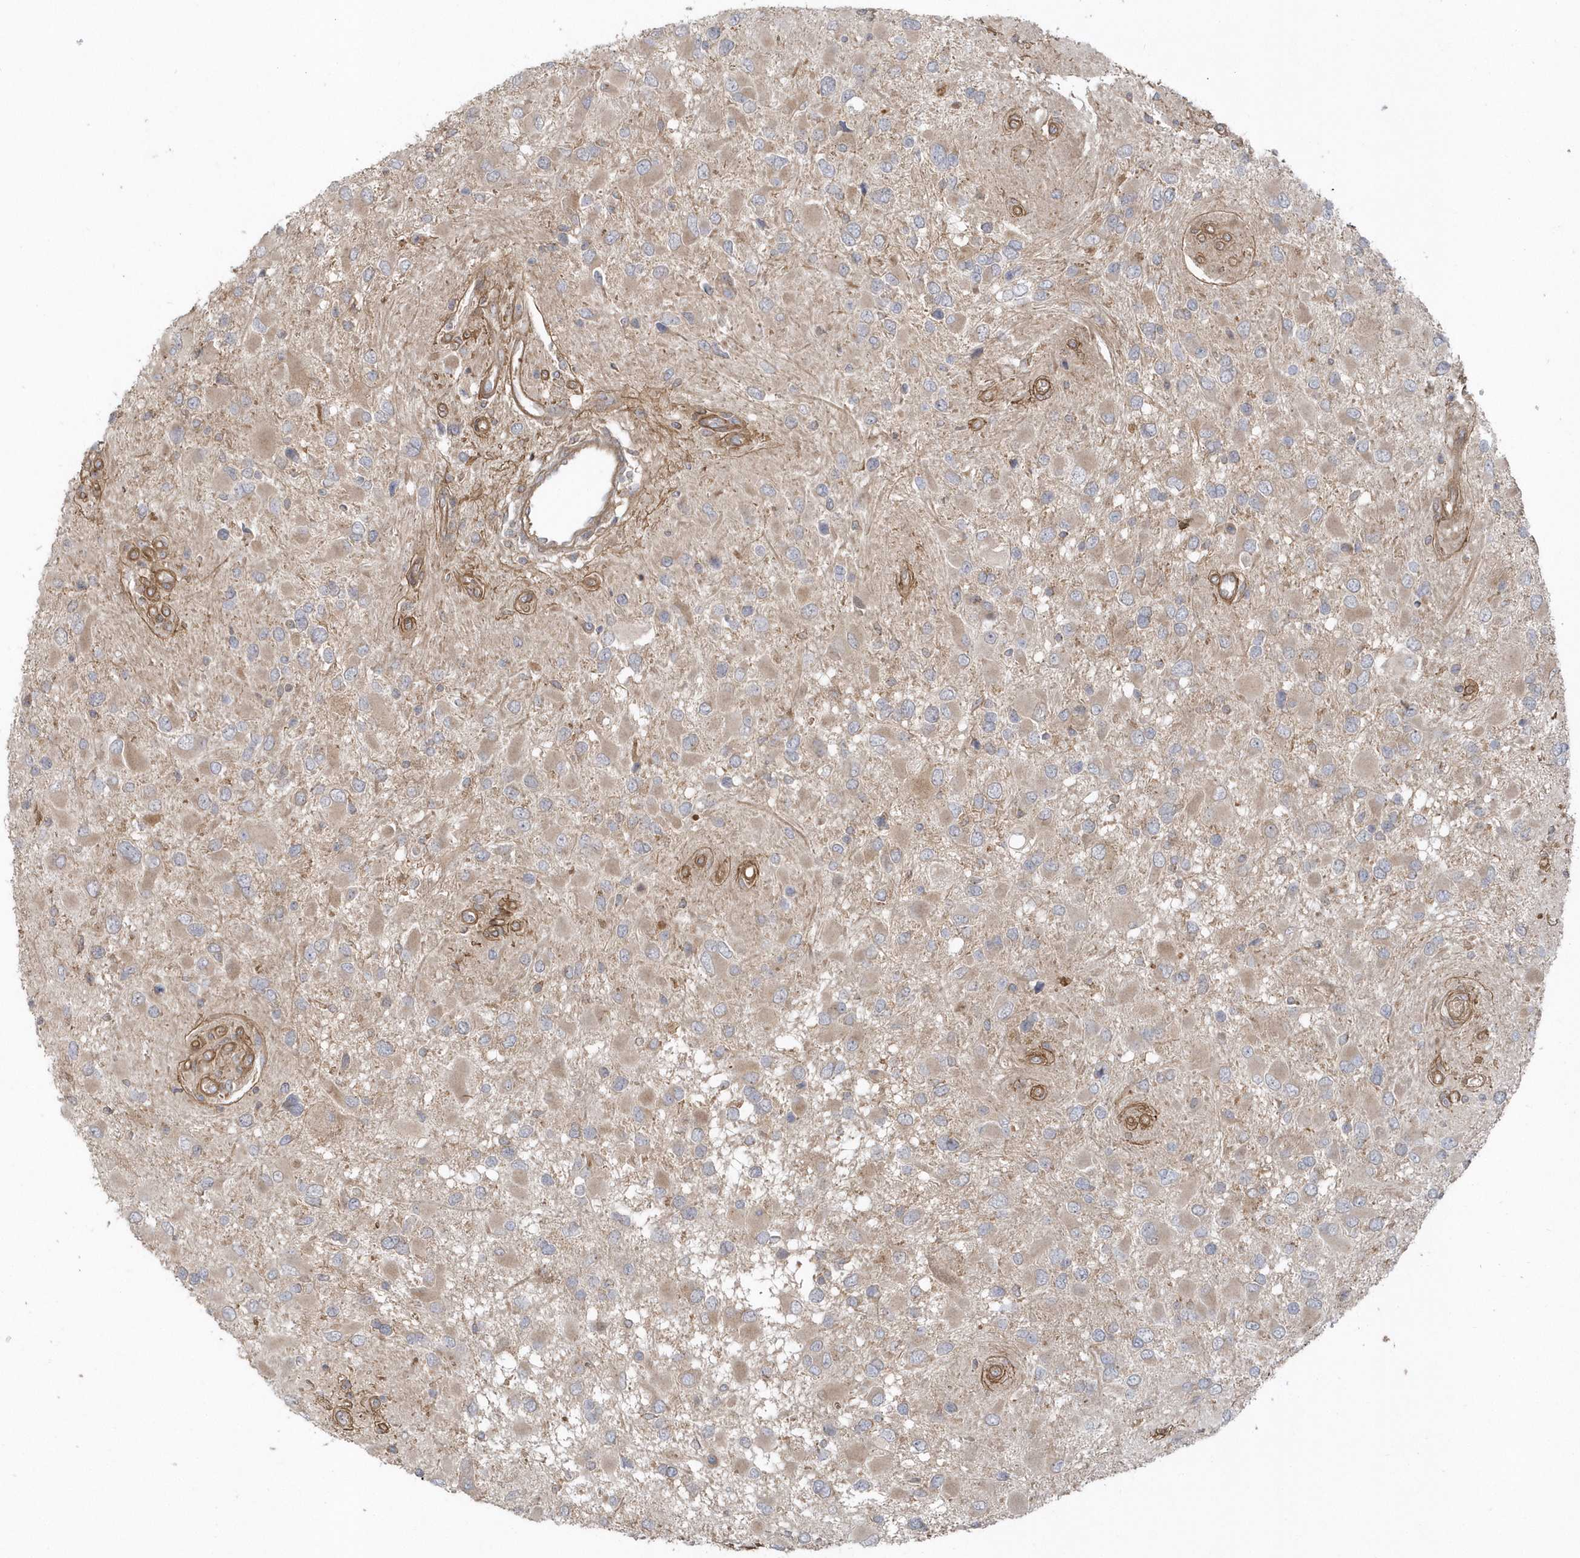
{"staining": {"intensity": "weak", "quantity": "<25%", "location": "cytoplasmic/membranous"}, "tissue": "glioma", "cell_type": "Tumor cells", "image_type": "cancer", "snomed": [{"axis": "morphology", "description": "Glioma, malignant, High grade"}, {"axis": "topography", "description": "Brain"}], "caption": "This is a micrograph of IHC staining of high-grade glioma (malignant), which shows no expression in tumor cells.", "gene": "ACTR1A", "patient": {"sex": "male", "age": 53}}